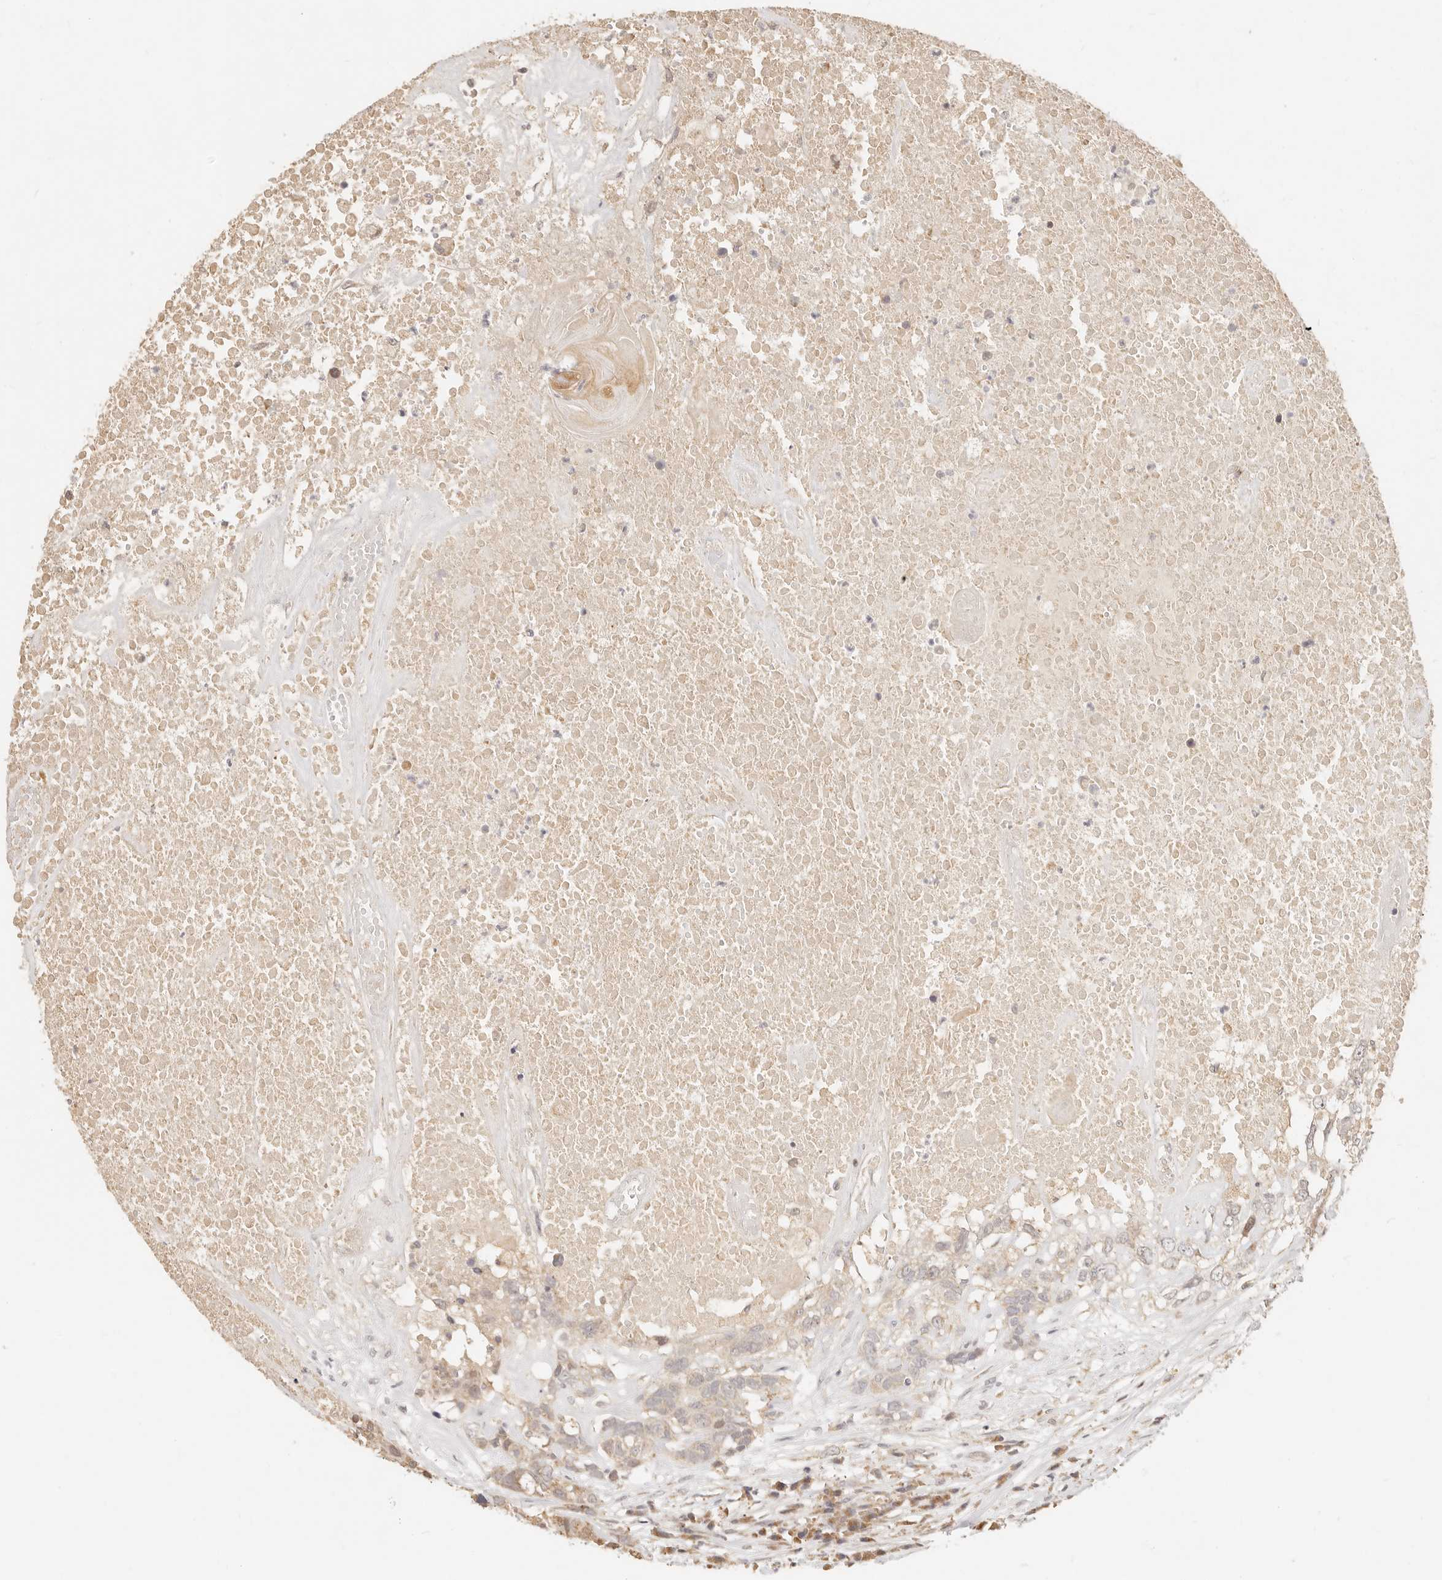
{"staining": {"intensity": "moderate", "quantity": ">75%", "location": "cytoplasmic/membranous"}, "tissue": "head and neck cancer", "cell_type": "Tumor cells", "image_type": "cancer", "snomed": [{"axis": "morphology", "description": "Squamous cell carcinoma, NOS"}, {"axis": "topography", "description": "Head-Neck"}], "caption": "A brown stain shows moderate cytoplasmic/membranous expression of a protein in human squamous cell carcinoma (head and neck) tumor cells.", "gene": "TIMM17A", "patient": {"sex": "male", "age": 66}}